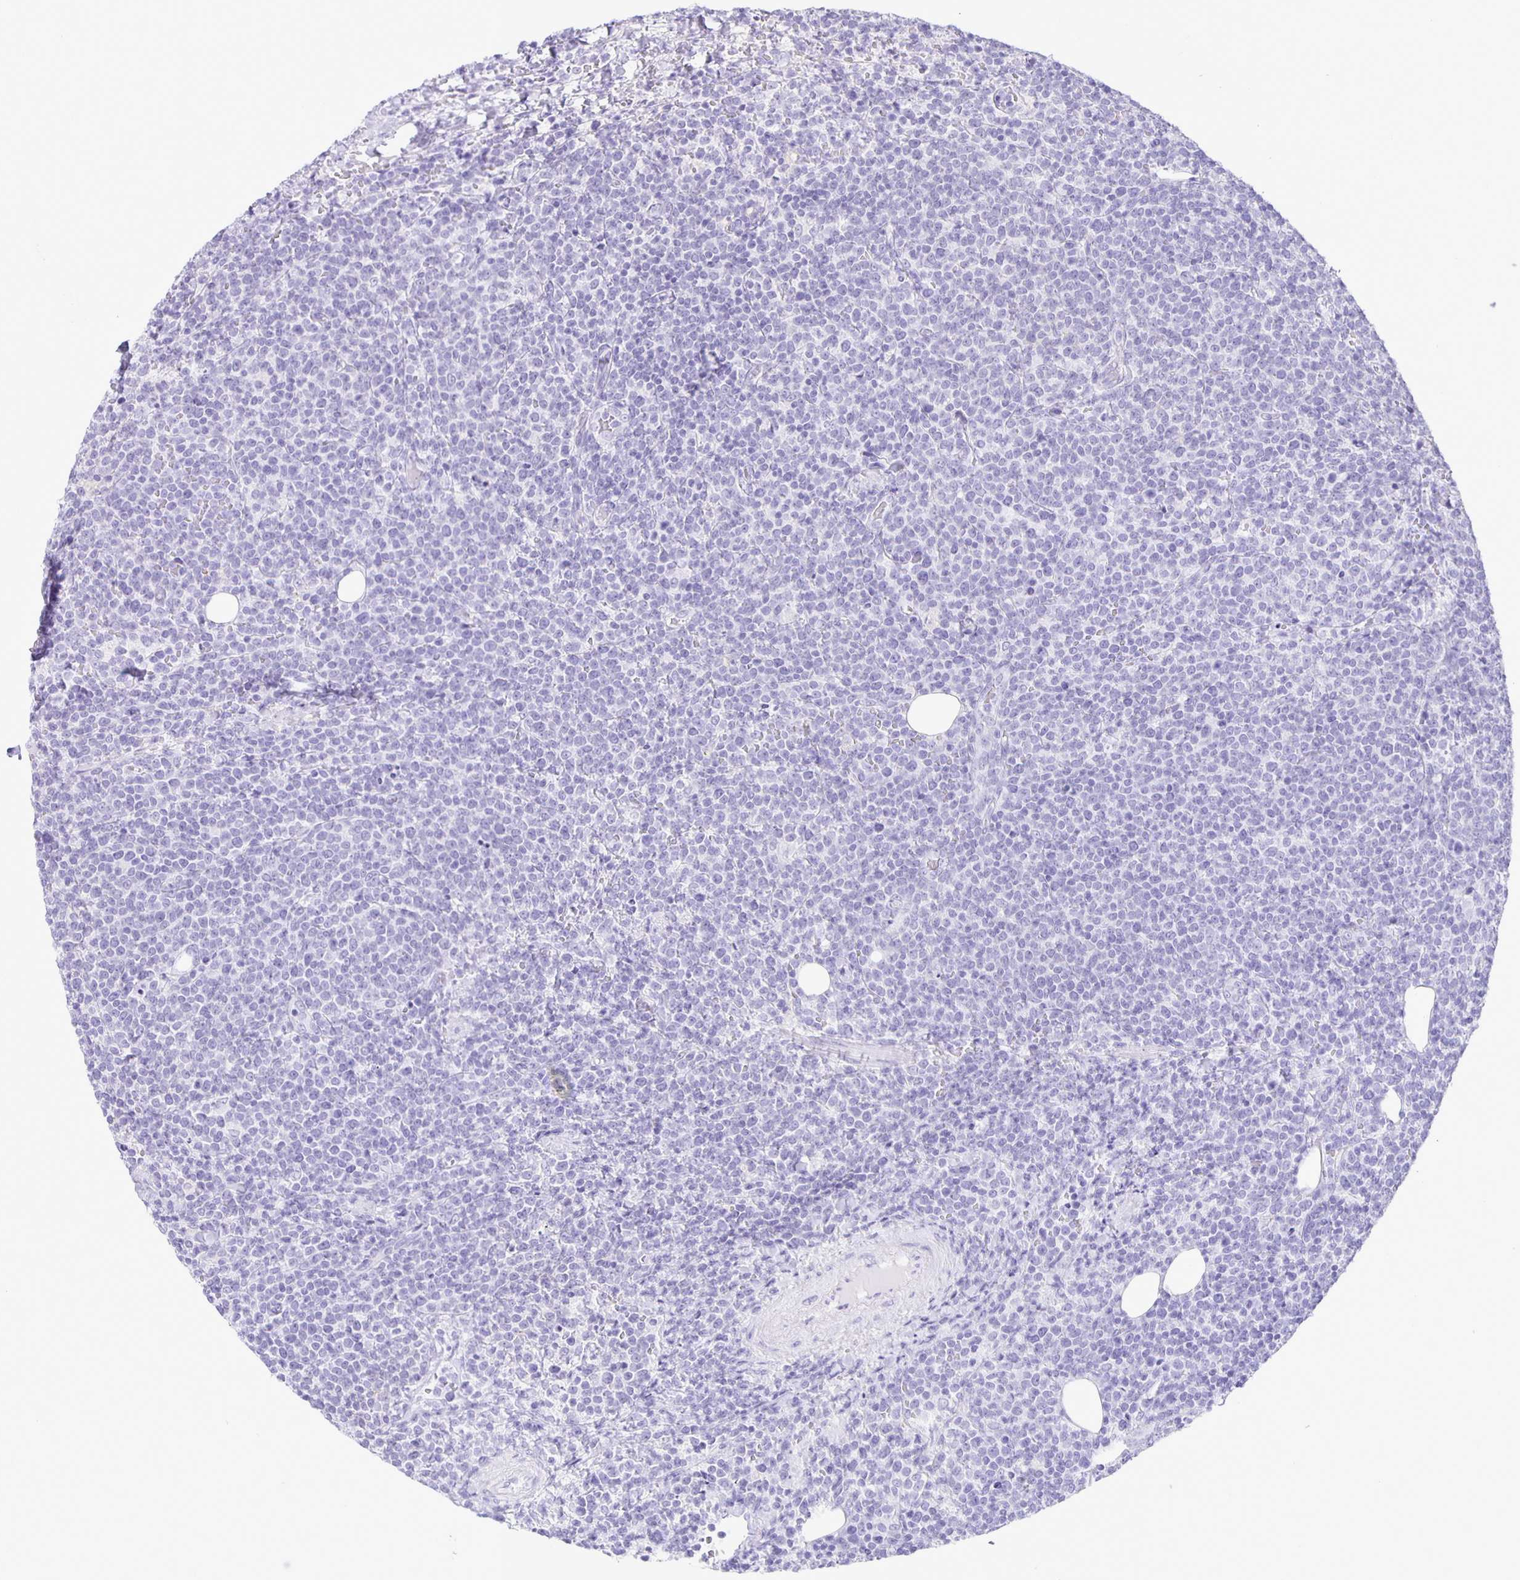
{"staining": {"intensity": "negative", "quantity": "none", "location": "none"}, "tissue": "lymphoma", "cell_type": "Tumor cells", "image_type": "cancer", "snomed": [{"axis": "morphology", "description": "Malignant lymphoma, non-Hodgkin's type, High grade"}, {"axis": "topography", "description": "Lymph node"}], "caption": "Immunohistochemistry (IHC) of human malignant lymphoma, non-Hodgkin's type (high-grade) displays no staining in tumor cells.", "gene": "EZHIP", "patient": {"sex": "male", "age": 61}}